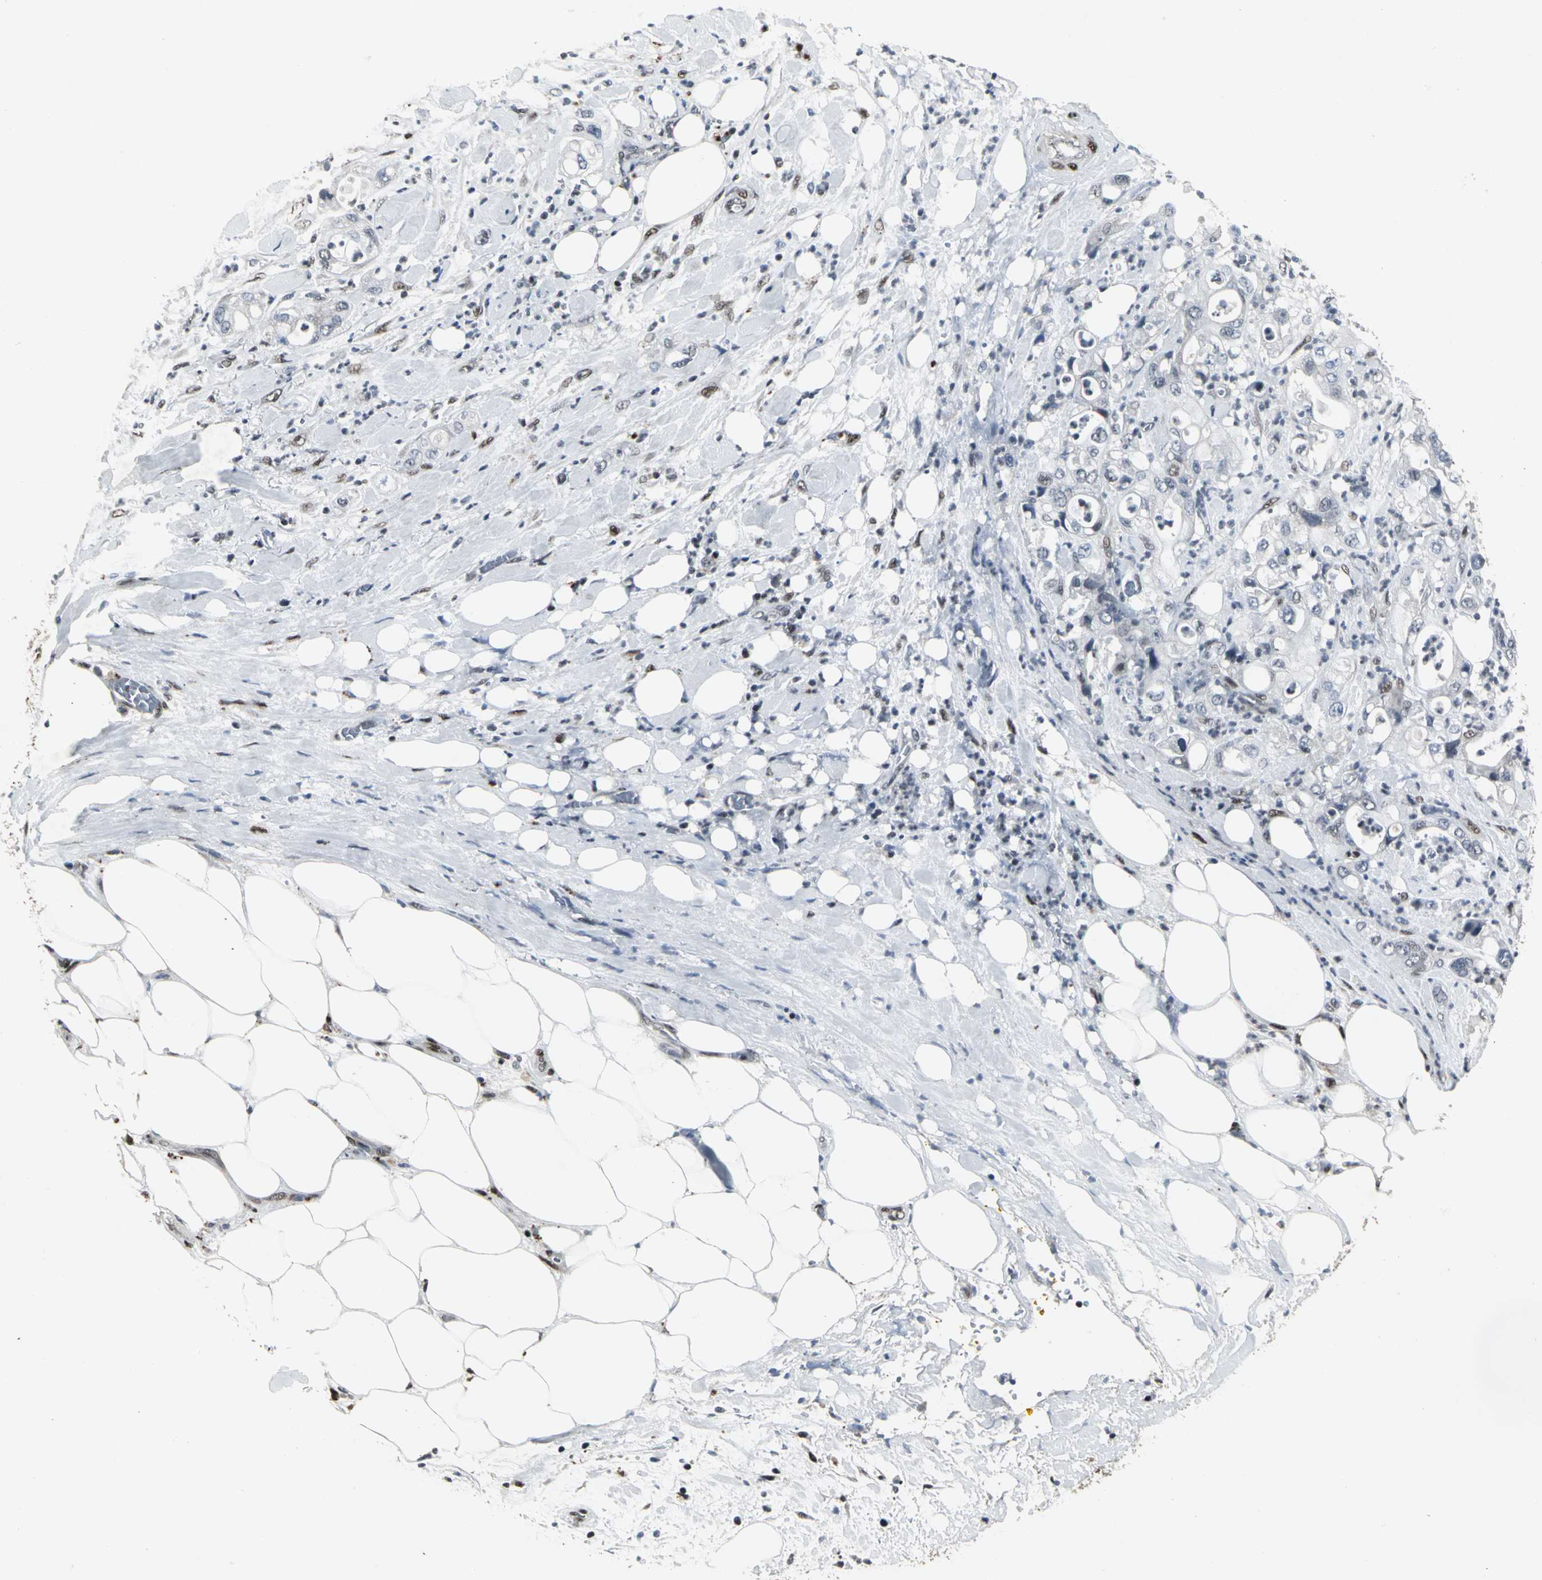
{"staining": {"intensity": "negative", "quantity": "none", "location": "none"}, "tissue": "pancreatic cancer", "cell_type": "Tumor cells", "image_type": "cancer", "snomed": [{"axis": "morphology", "description": "Adenocarcinoma, NOS"}, {"axis": "topography", "description": "Pancreas"}], "caption": "Immunohistochemistry of pancreatic cancer shows no staining in tumor cells. Nuclei are stained in blue.", "gene": "SRF", "patient": {"sex": "male", "age": 70}}